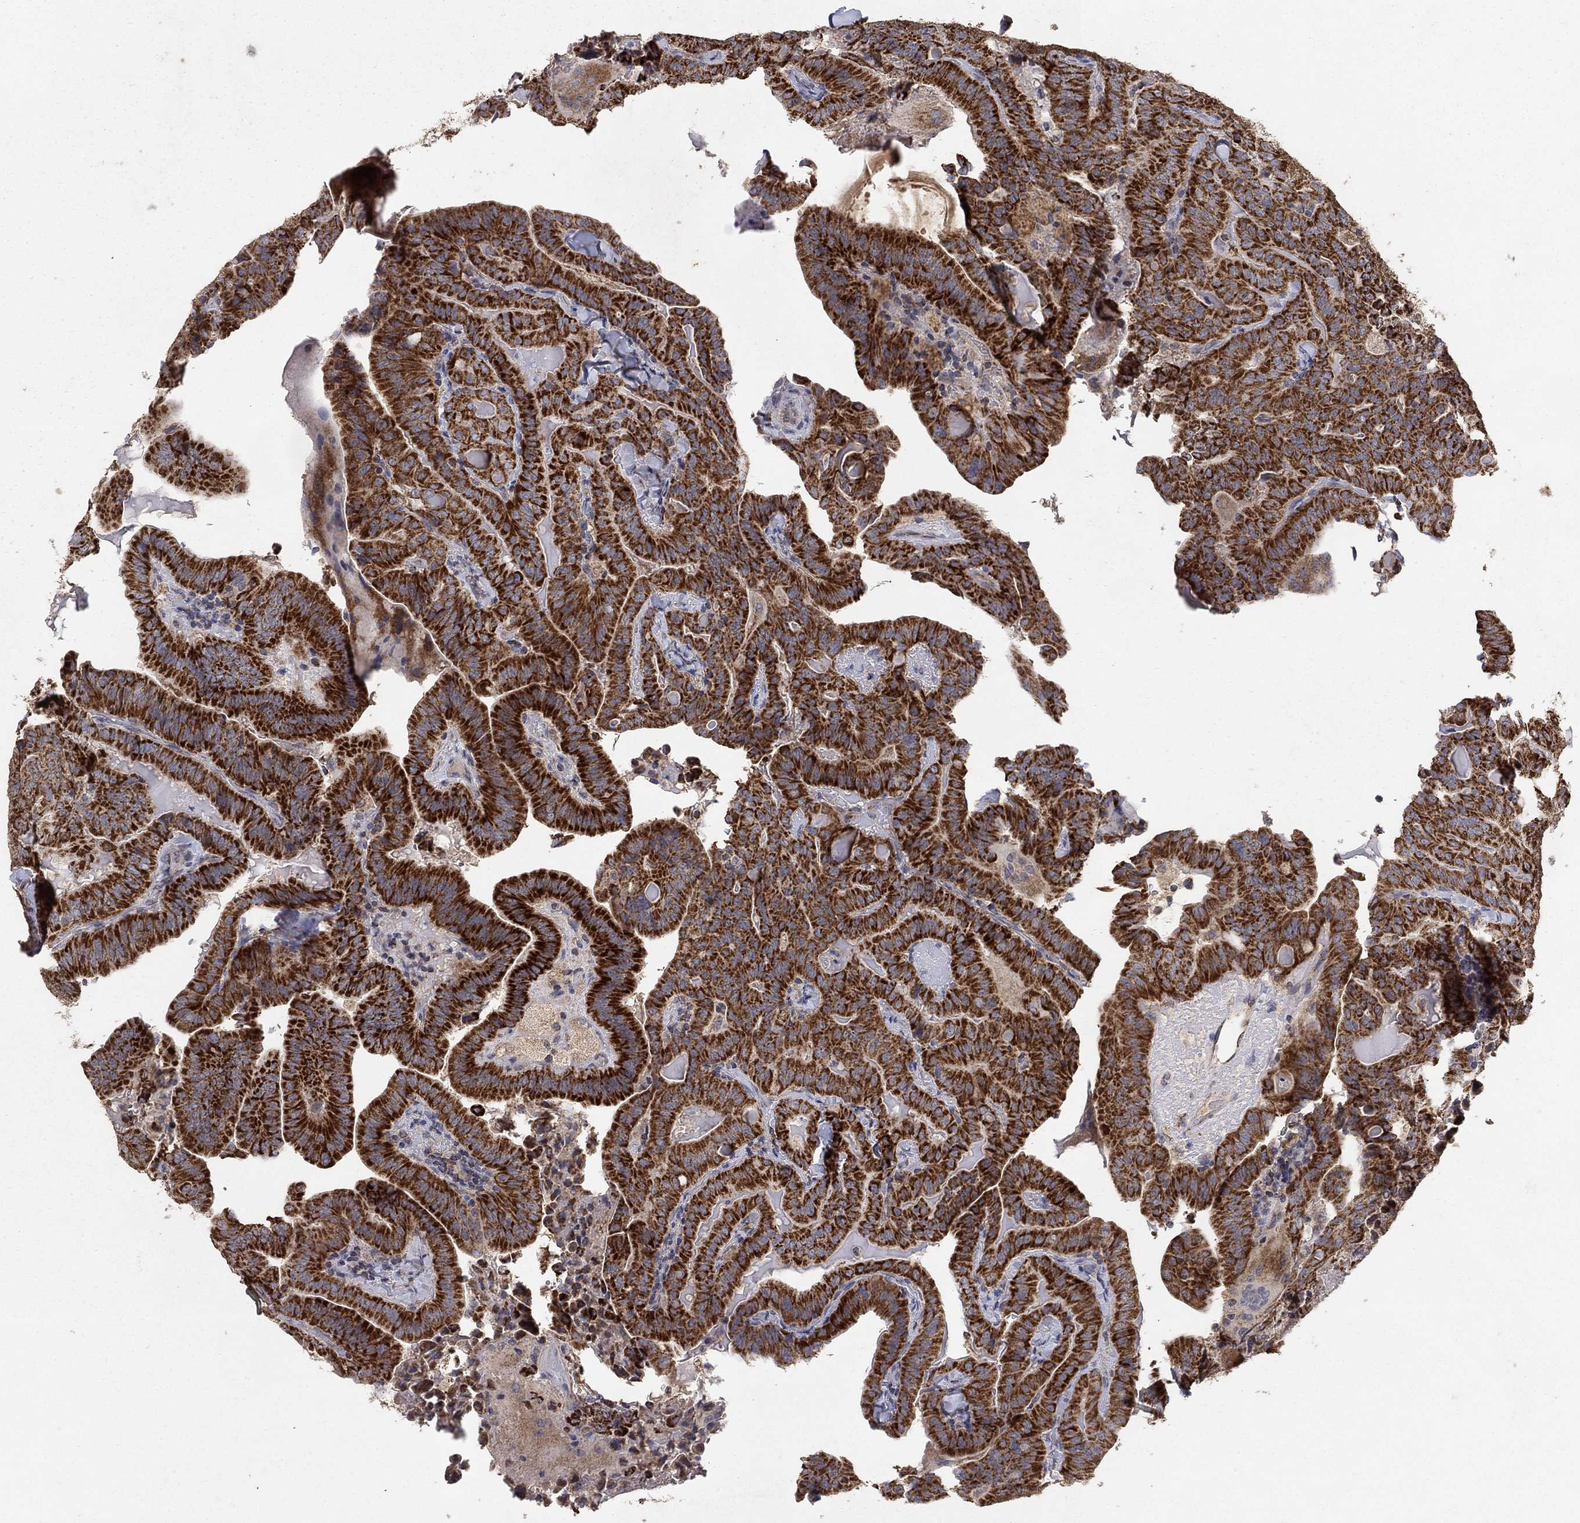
{"staining": {"intensity": "strong", "quantity": ">75%", "location": "cytoplasmic/membranous"}, "tissue": "thyroid cancer", "cell_type": "Tumor cells", "image_type": "cancer", "snomed": [{"axis": "morphology", "description": "Papillary adenocarcinoma, NOS"}, {"axis": "topography", "description": "Thyroid gland"}], "caption": "IHC (DAB (3,3'-diaminobenzidine)) staining of thyroid cancer (papillary adenocarcinoma) displays strong cytoplasmic/membranous protein expression in approximately >75% of tumor cells.", "gene": "GPSM1", "patient": {"sex": "female", "age": 68}}